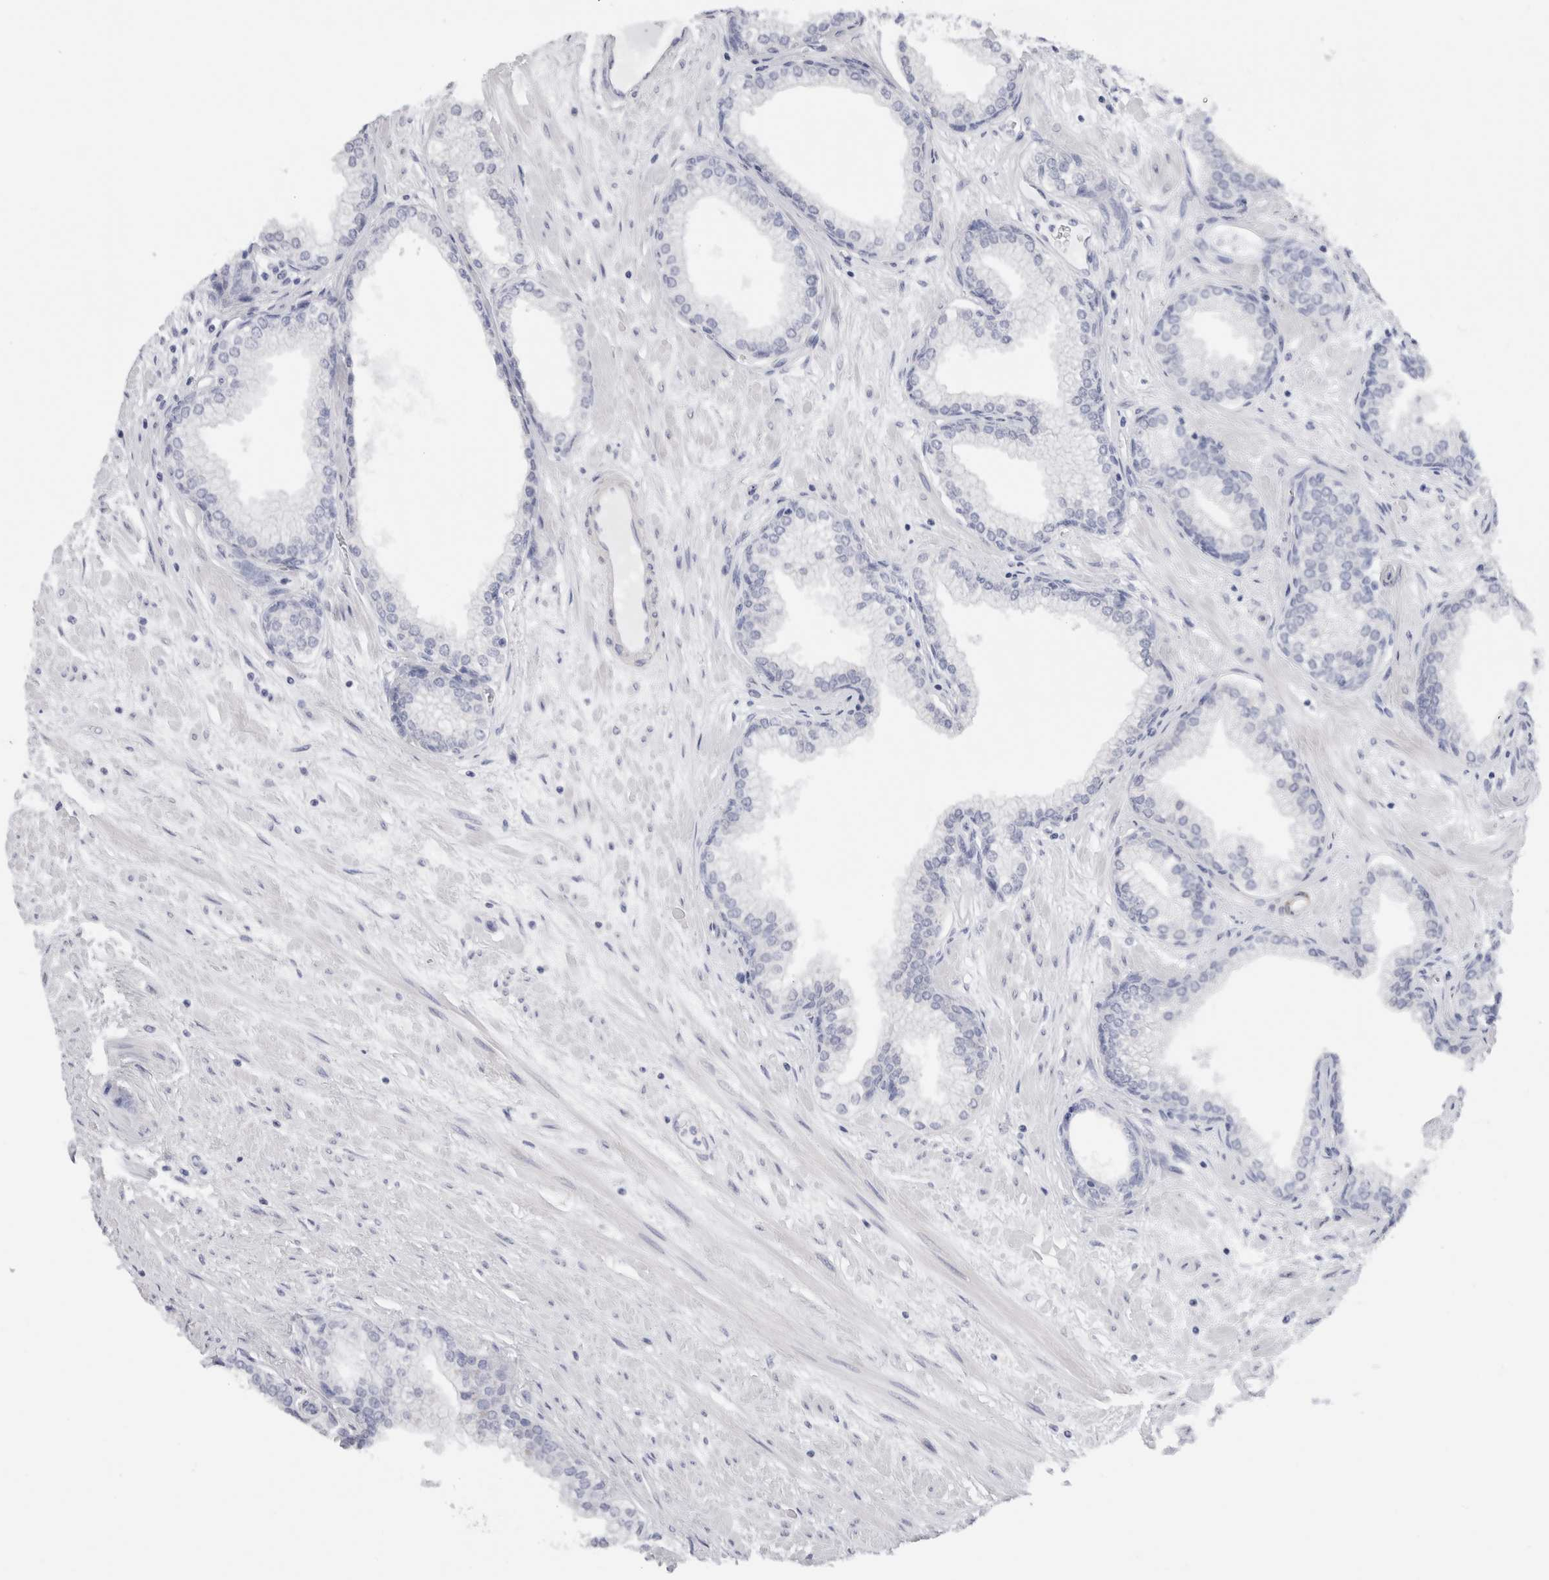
{"staining": {"intensity": "negative", "quantity": "none", "location": "none"}, "tissue": "prostate", "cell_type": "Glandular cells", "image_type": "normal", "snomed": [{"axis": "morphology", "description": "Normal tissue, NOS"}, {"axis": "morphology", "description": "Urothelial carcinoma, Low grade"}, {"axis": "topography", "description": "Urinary bladder"}, {"axis": "topography", "description": "Prostate"}], "caption": "Immunohistochemical staining of unremarkable prostate demonstrates no significant positivity in glandular cells. The staining is performed using DAB brown chromogen with nuclei counter-stained in using hematoxylin.", "gene": "C9orf50", "patient": {"sex": "male", "age": 60}}